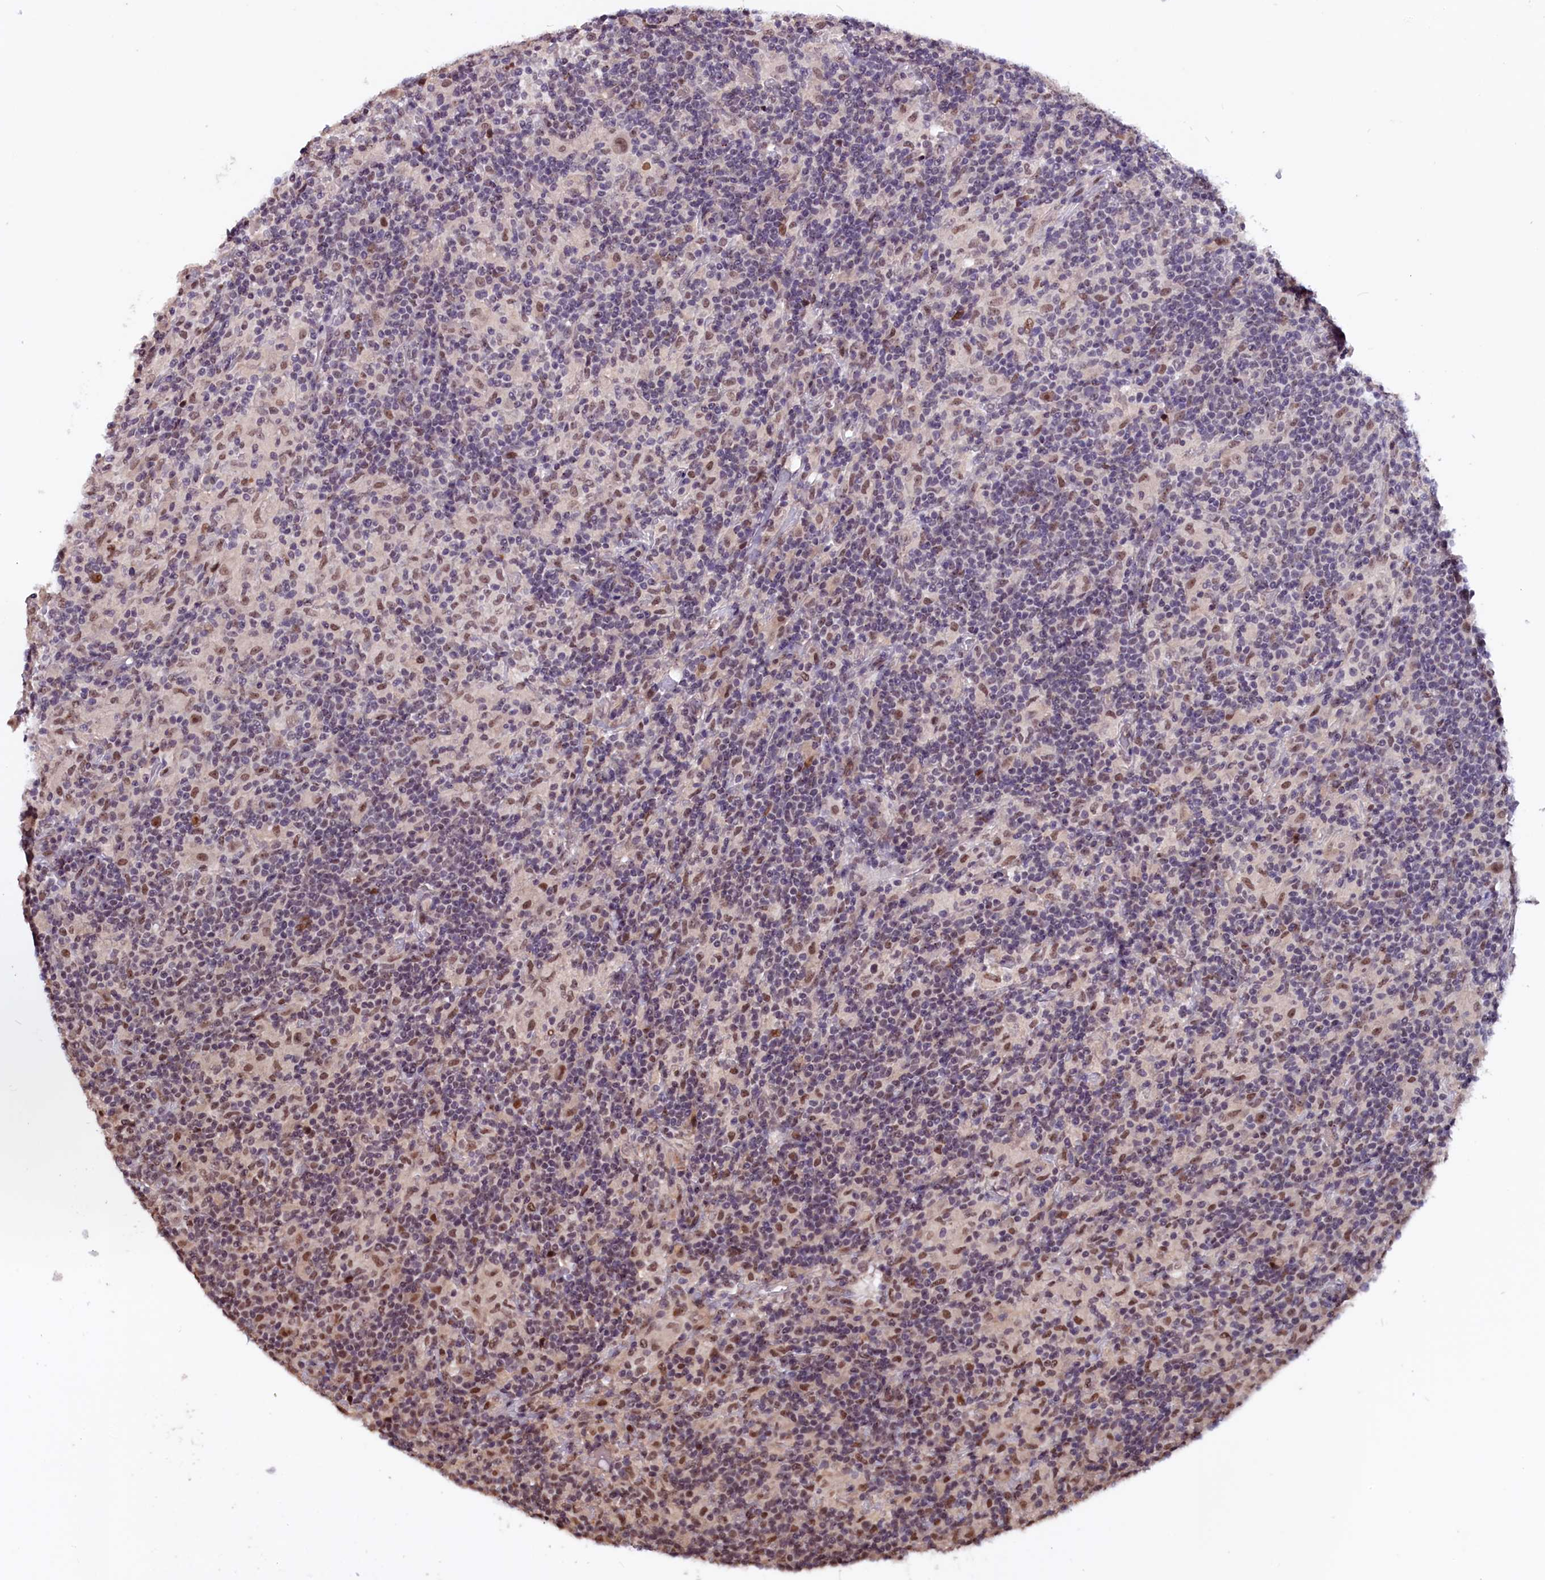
{"staining": {"intensity": "moderate", "quantity": ">75%", "location": "nuclear"}, "tissue": "lymphoma", "cell_type": "Tumor cells", "image_type": "cancer", "snomed": [{"axis": "morphology", "description": "Hodgkin's disease, NOS"}, {"axis": "topography", "description": "Lymph node"}], "caption": "Lymphoma was stained to show a protein in brown. There is medium levels of moderate nuclear expression in approximately >75% of tumor cells. (DAB (3,3'-diaminobenzidine) IHC, brown staining for protein, blue staining for nuclei).", "gene": "RNMT", "patient": {"sex": "male", "age": 70}}